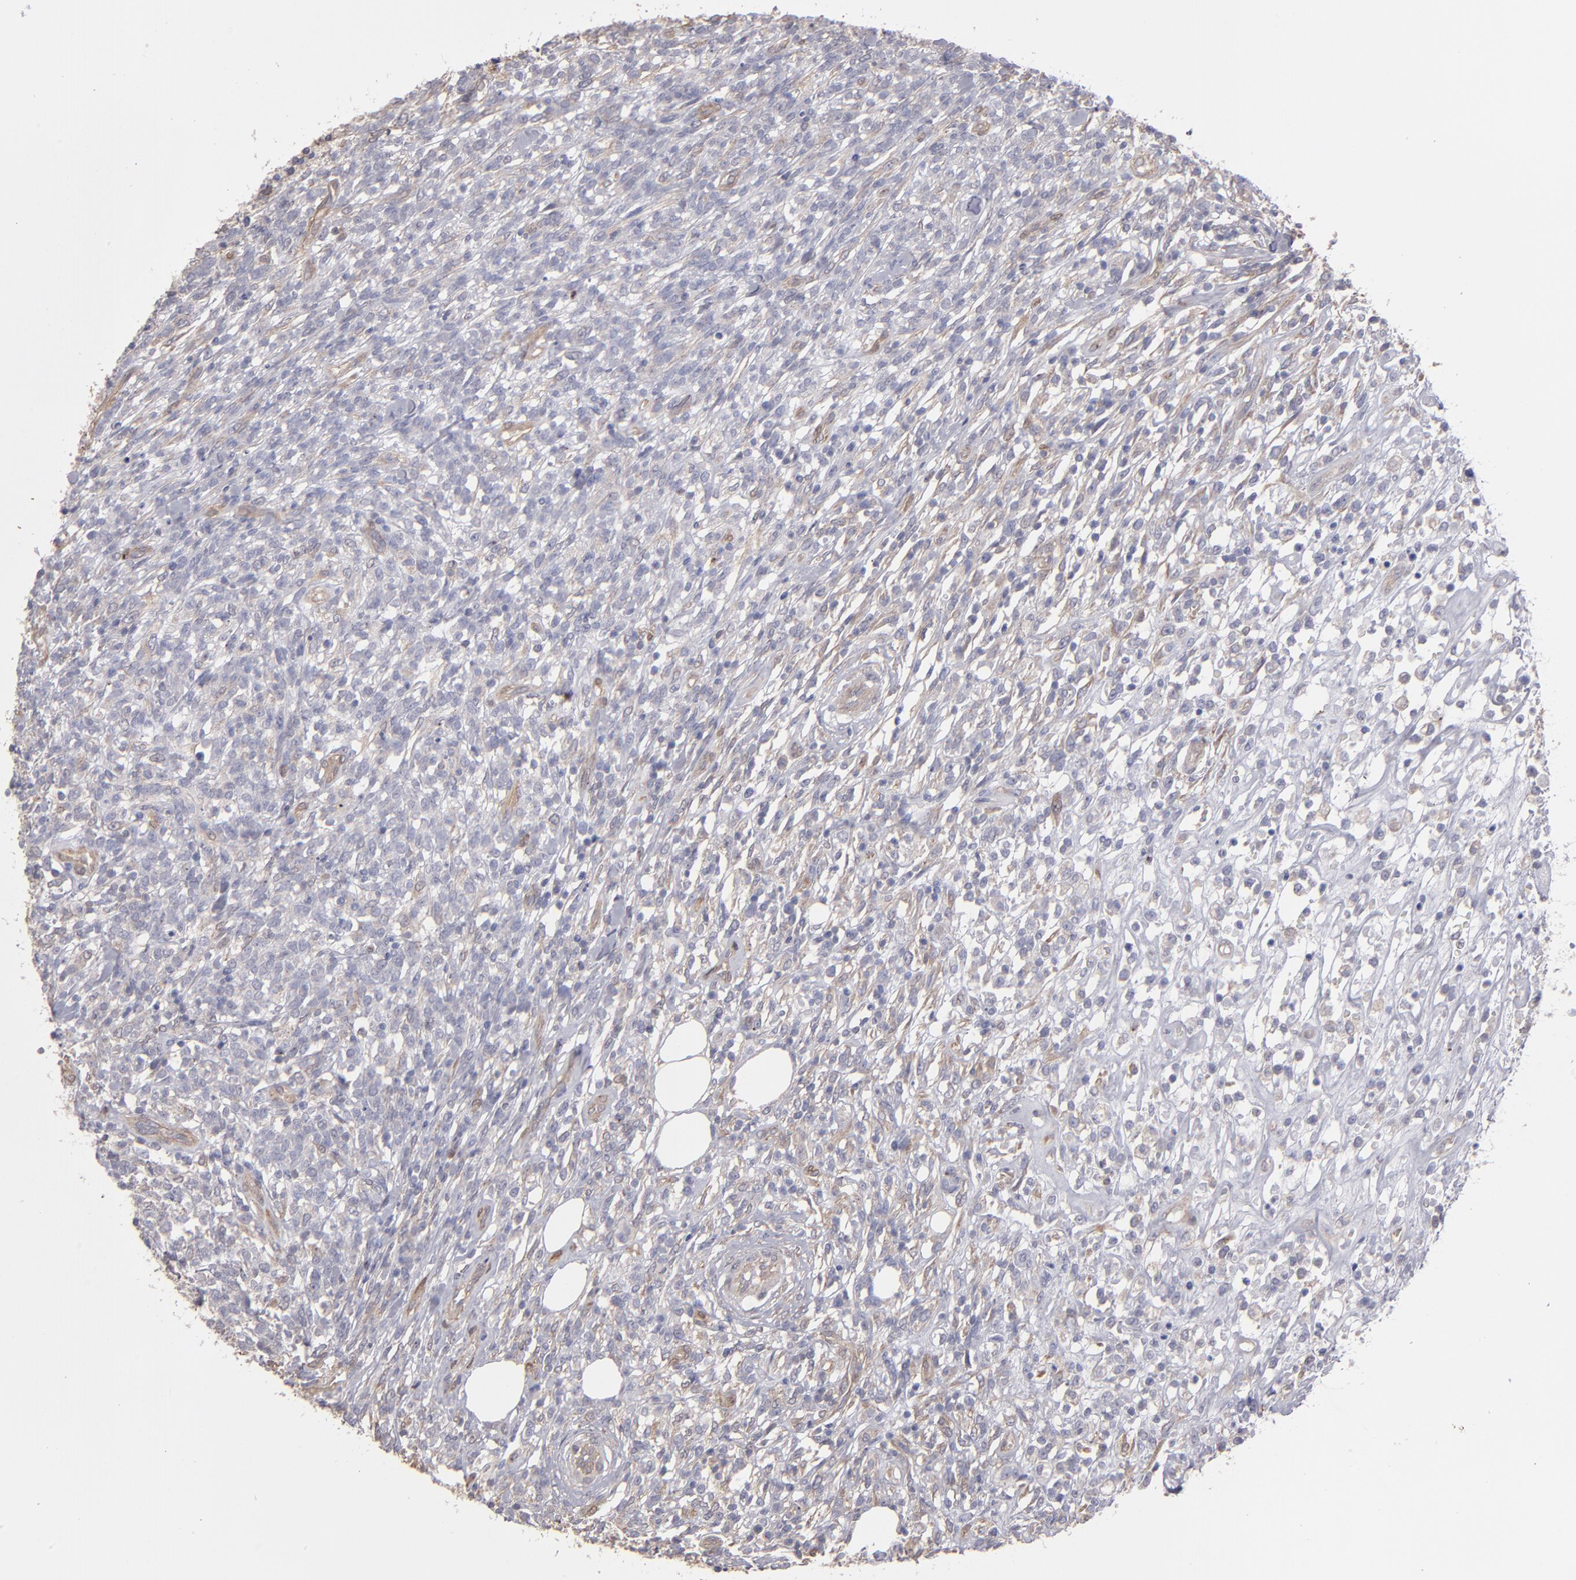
{"staining": {"intensity": "negative", "quantity": "none", "location": "none"}, "tissue": "lymphoma", "cell_type": "Tumor cells", "image_type": "cancer", "snomed": [{"axis": "morphology", "description": "Malignant lymphoma, non-Hodgkin's type, High grade"}, {"axis": "topography", "description": "Lymph node"}], "caption": "DAB immunohistochemical staining of lymphoma exhibits no significant positivity in tumor cells. (Immunohistochemistry, brightfield microscopy, high magnification).", "gene": "NDRG2", "patient": {"sex": "female", "age": 73}}